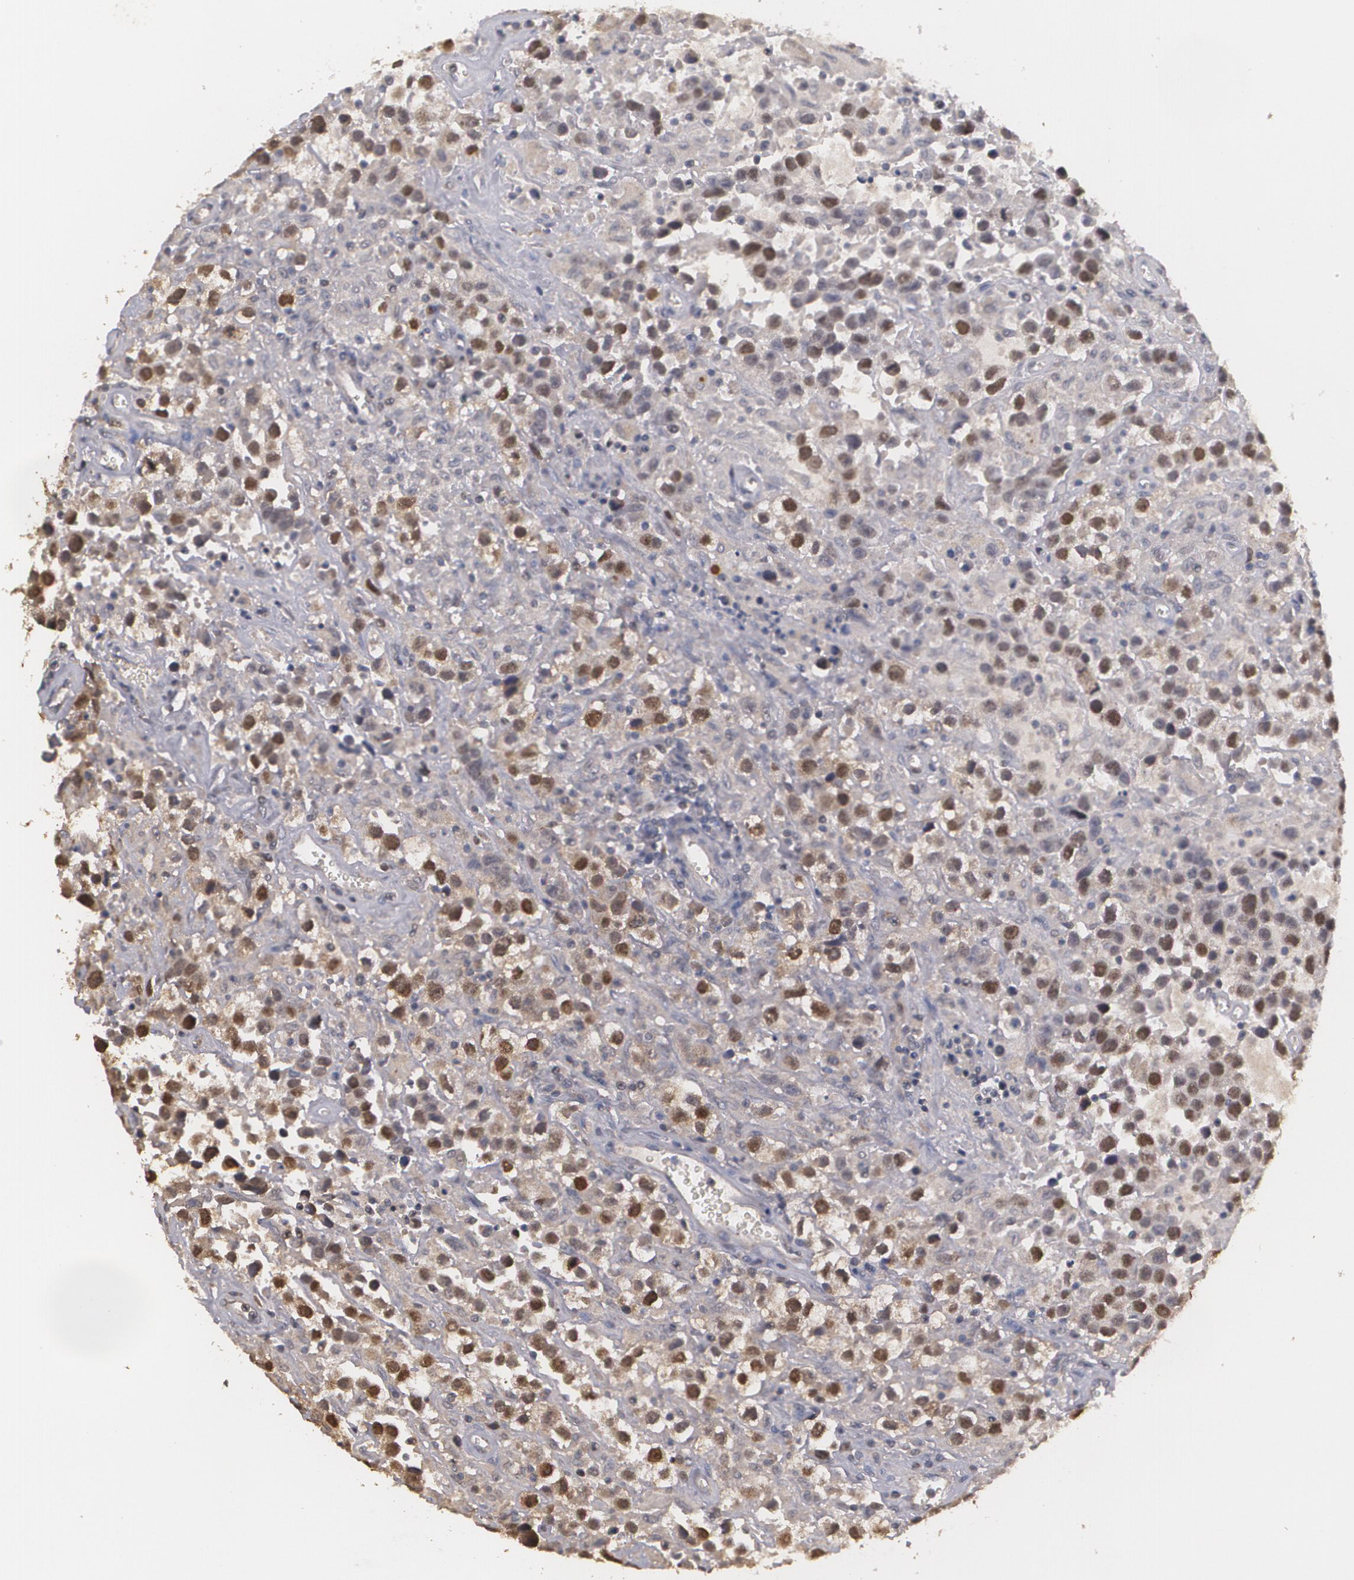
{"staining": {"intensity": "moderate", "quantity": "25%-75%", "location": "cytoplasmic/membranous,nuclear"}, "tissue": "testis cancer", "cell_type": "Tumor cells", "image_type": "cancer", "snomed": [{"axis": "morphology", "description": "Seminoma, NOS"}, {"axis": "topography", "description": "Testis"}], "caption": "Tumor cells demonstrate medium levels of moderate cytoplasmic/membranous and nuclear staining in approximately 25%-75% of cells in testis seminoma. The protein is stained brown, and the nuclei are stained in blue (DAB (3,3'-diaminobenzidine) IHC with brightfield microscopy, high magnification).", "gene": "BRCA1", "patient": {"sex": "male", "age": 43}}